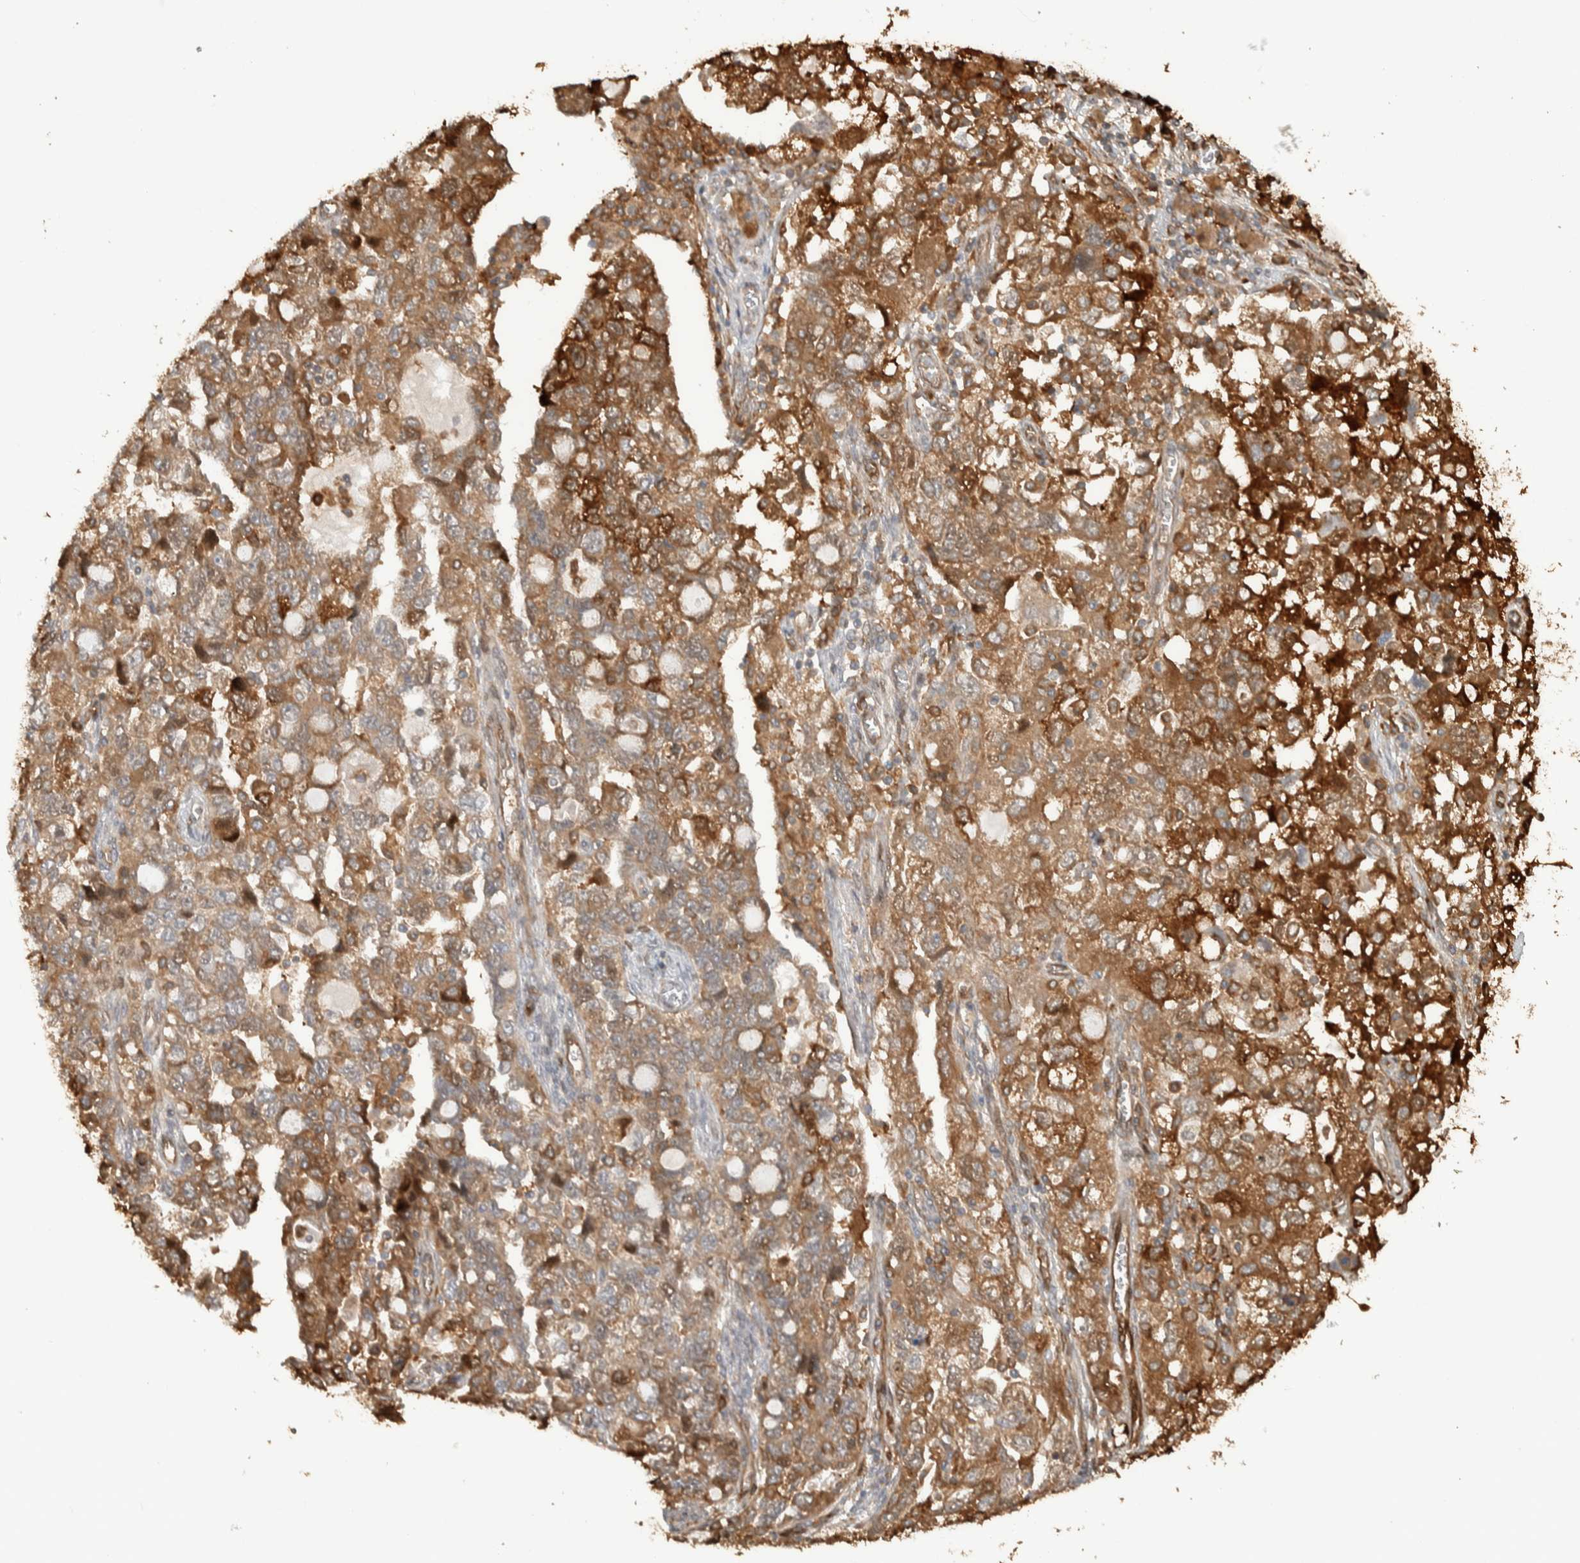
{"staining": {"intensity": "moderate", "quantity": ">75%", "location": "cytoplasmic/membranous"}, "tissue": "ovarian cancer", "cell_type": "Tumor cells", "image_type": "cancer", "snomed": [{"axis": "morphology", "description": "Carcinoma, NOS"}, {"axis": "morphology", "description": "Cystadenocarcinoma, serous, NOS"}, {"axis": "topography", "description": "Ovary"}], "caption": "Immunohistochemical staining of human serous cystadenocarcinoma (ovarian) exhibits medium levels of moderate cytoplasmic/membranous protein positivity in about >75% of tumor cells. The staining was performed using DAB (3,3'-diaminobenzidine), with brown indicating positive protein expression. Nuclei are stained blue with hematoxylin.", "gene": "CNTROB", "patient": {"sex": "female", "age": 69}}